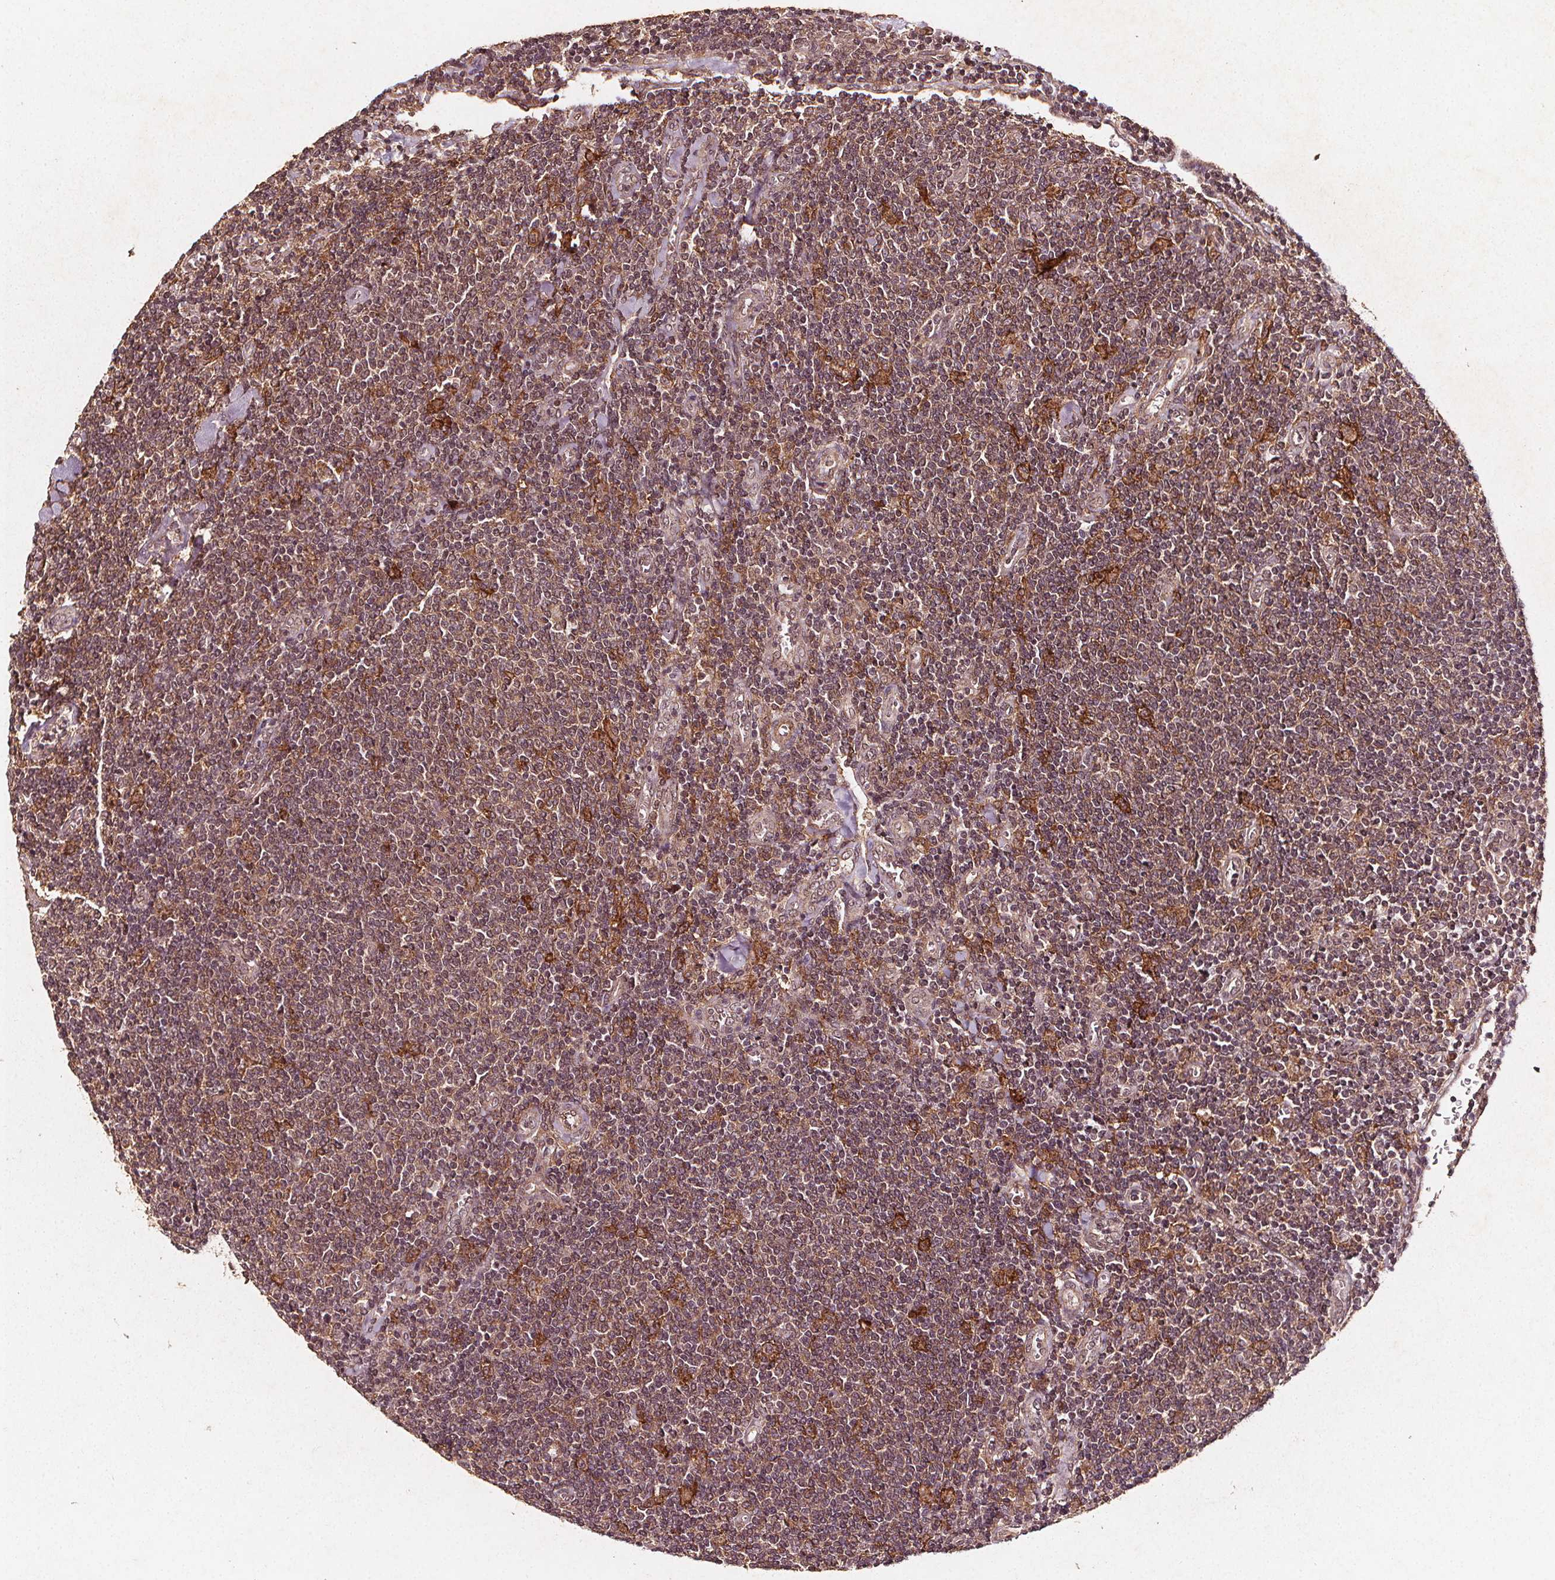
{"staining": {"intensity": "moderate", "quantity": "25%-75%", "location": "cytoplasmic/membranous"}, "tissue": "lymphoma", "cell_type": "Tumor cells", "image_type": "cancer", "snomed": [{"axis": "morphology", "description": "Malignant lymphoma, non-Hodgkin's type, Low grade"}, {"axis": "topography", "description": "Lymph node"}], "caption": "Immunohistochemical staining of human malignant lymphoma, non-Hodgkin's type (low-grade) reveals moderate cytoplasmic/membranous protein expression in approximately 25%-75% of tumor cells.", "gene": "ABCA1", "patient": {"sex": "male", "age": 52}}